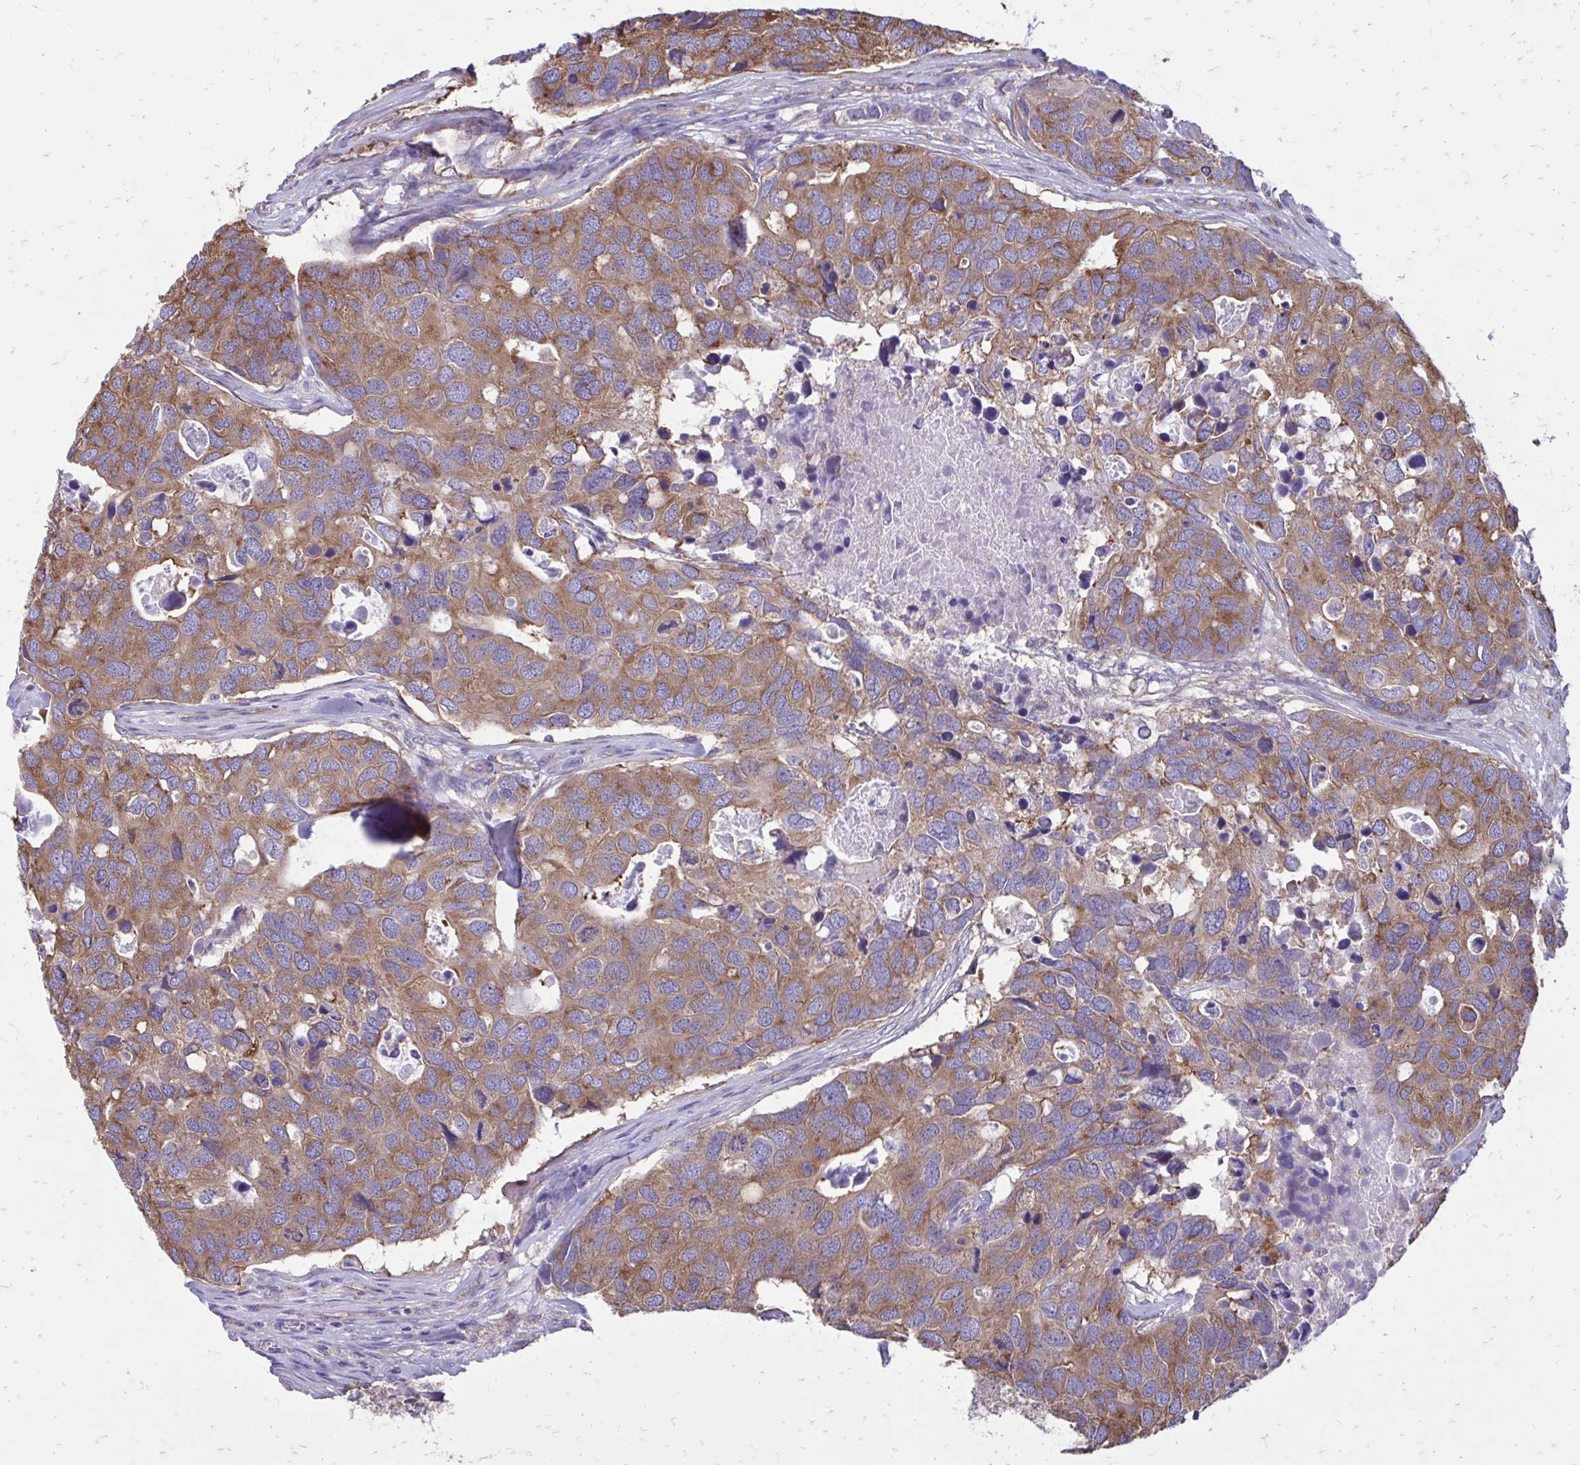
{"staining": {"intensity": "moderate", "quantity": ">75%", "location": "cytoplasmic/membranous"}, "tissue": "breast cancer", "cell_type": "Tumor cells", "image_type": "cancer", "snomed": [{"axis": "morphology", "description": "Duct carcinoma"}, {"axis": "topography", "description": "Breast"}], "caption": "Brown immunohistochemical staining in breast cancer (invasive ductal carcinoma) reveals moderate cytoplasmic/membranous staining in approximately >75% of tumor cells. (DAB (3,3'-diaminobenzidine) IHC with brightfield microscopy, high magnification).", "gene": "CLTA", "patient": {"sex": "female", "age": 83}}